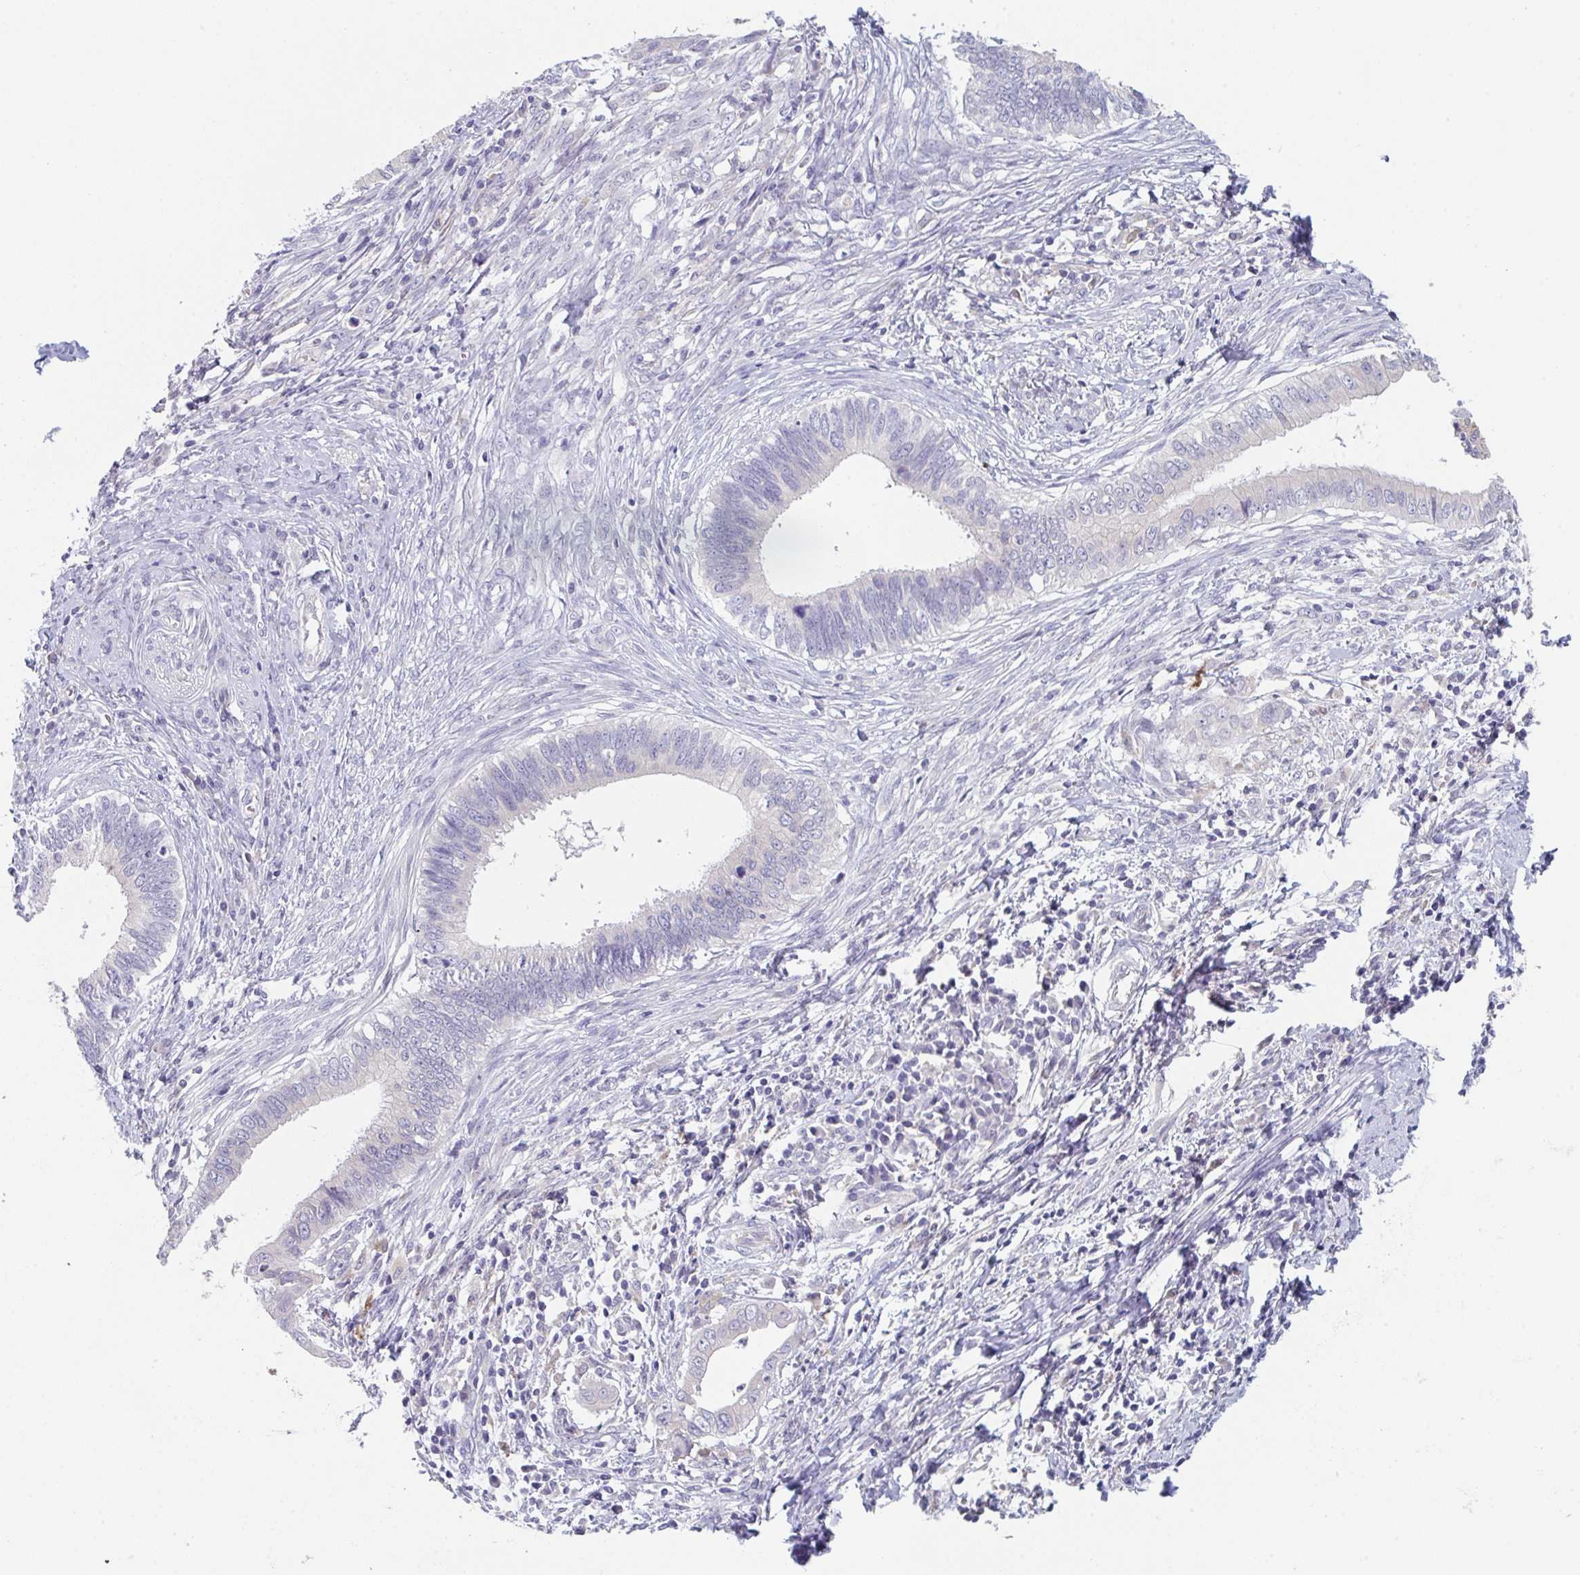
{"staining": {"intensity": "negative", "quantity": "none", "location": "none"}, "tissue": "cervical cancer", "cell_type": "Tumor cells", "image_type": "cancer", "snomed": [{"axis": "morphology", "description": "Adenocarcinoma, NOS"}, {"axis": "topography", "description": "Cervix"}], "caption": "Protein analysis of cervical cancer (adenocarcinoma) reveals no significant staining in tumor cells.", "gene": "PTPRD", "patient": {"sex": "female", "age": 42}}